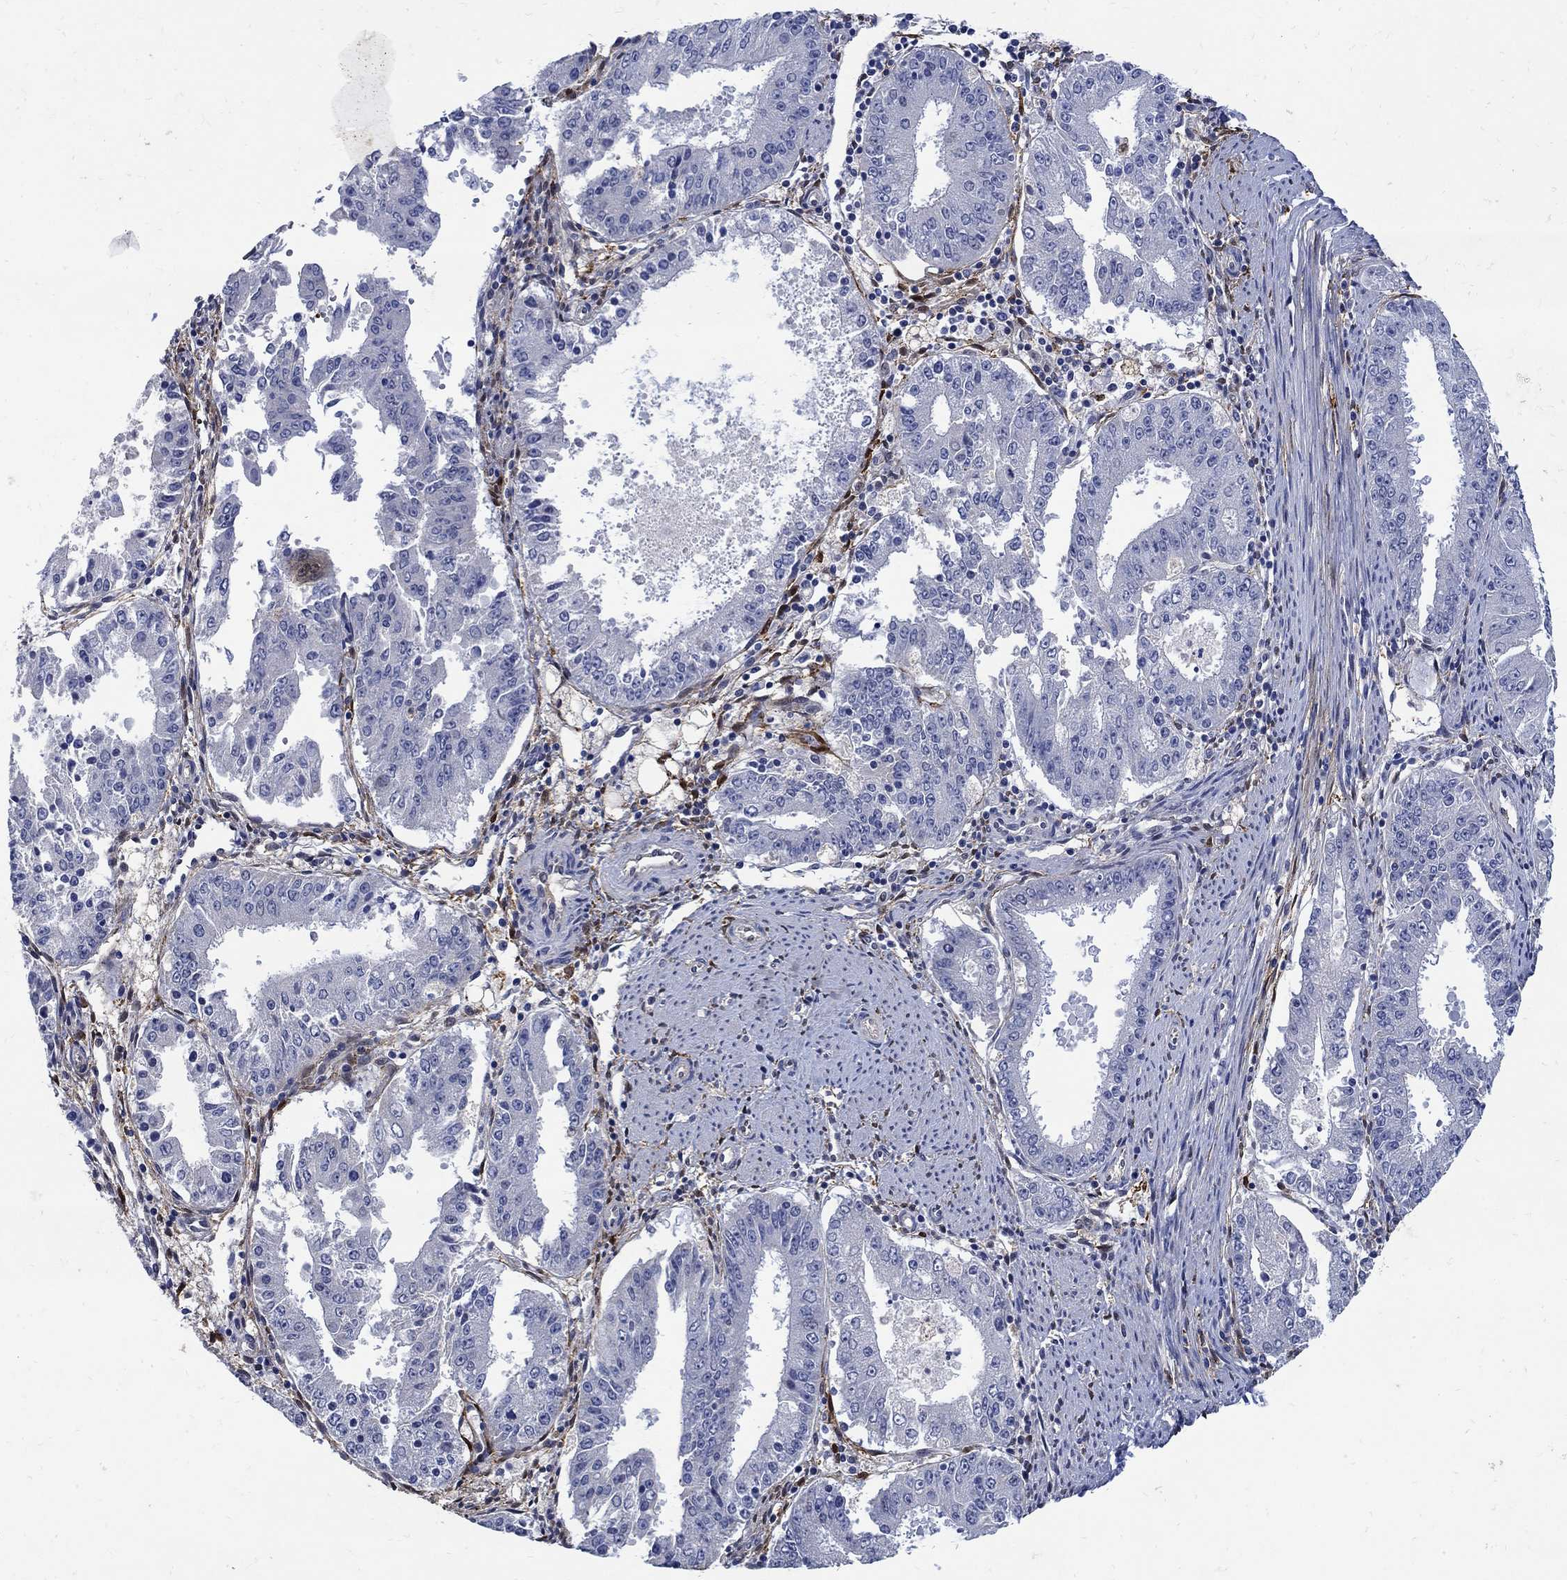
{"staining": {"intensity": "negative", "quantity": "none", "location": "none"}, "tissue": "ovarian cancer", "cell_type": "Tumor cells", "image_type": "cancer", "snomed": [{"axis": "morphology", "description": "Carcinoma, endometroid"}, {"axis": "topography", "description": "Ovary"}], "caption": "IHC photomicrograph of neoplastic tissue: ovarian endometroid carcinoma stained with DAB demonstrates no significant protein staining in tumor cells. (DAB (3,3'-diaminobenzidine) IHC visualized using brightfield microscopy, high magnification).", "gene": "TGM2", "patient": {"sex": "female", "age": 42}}